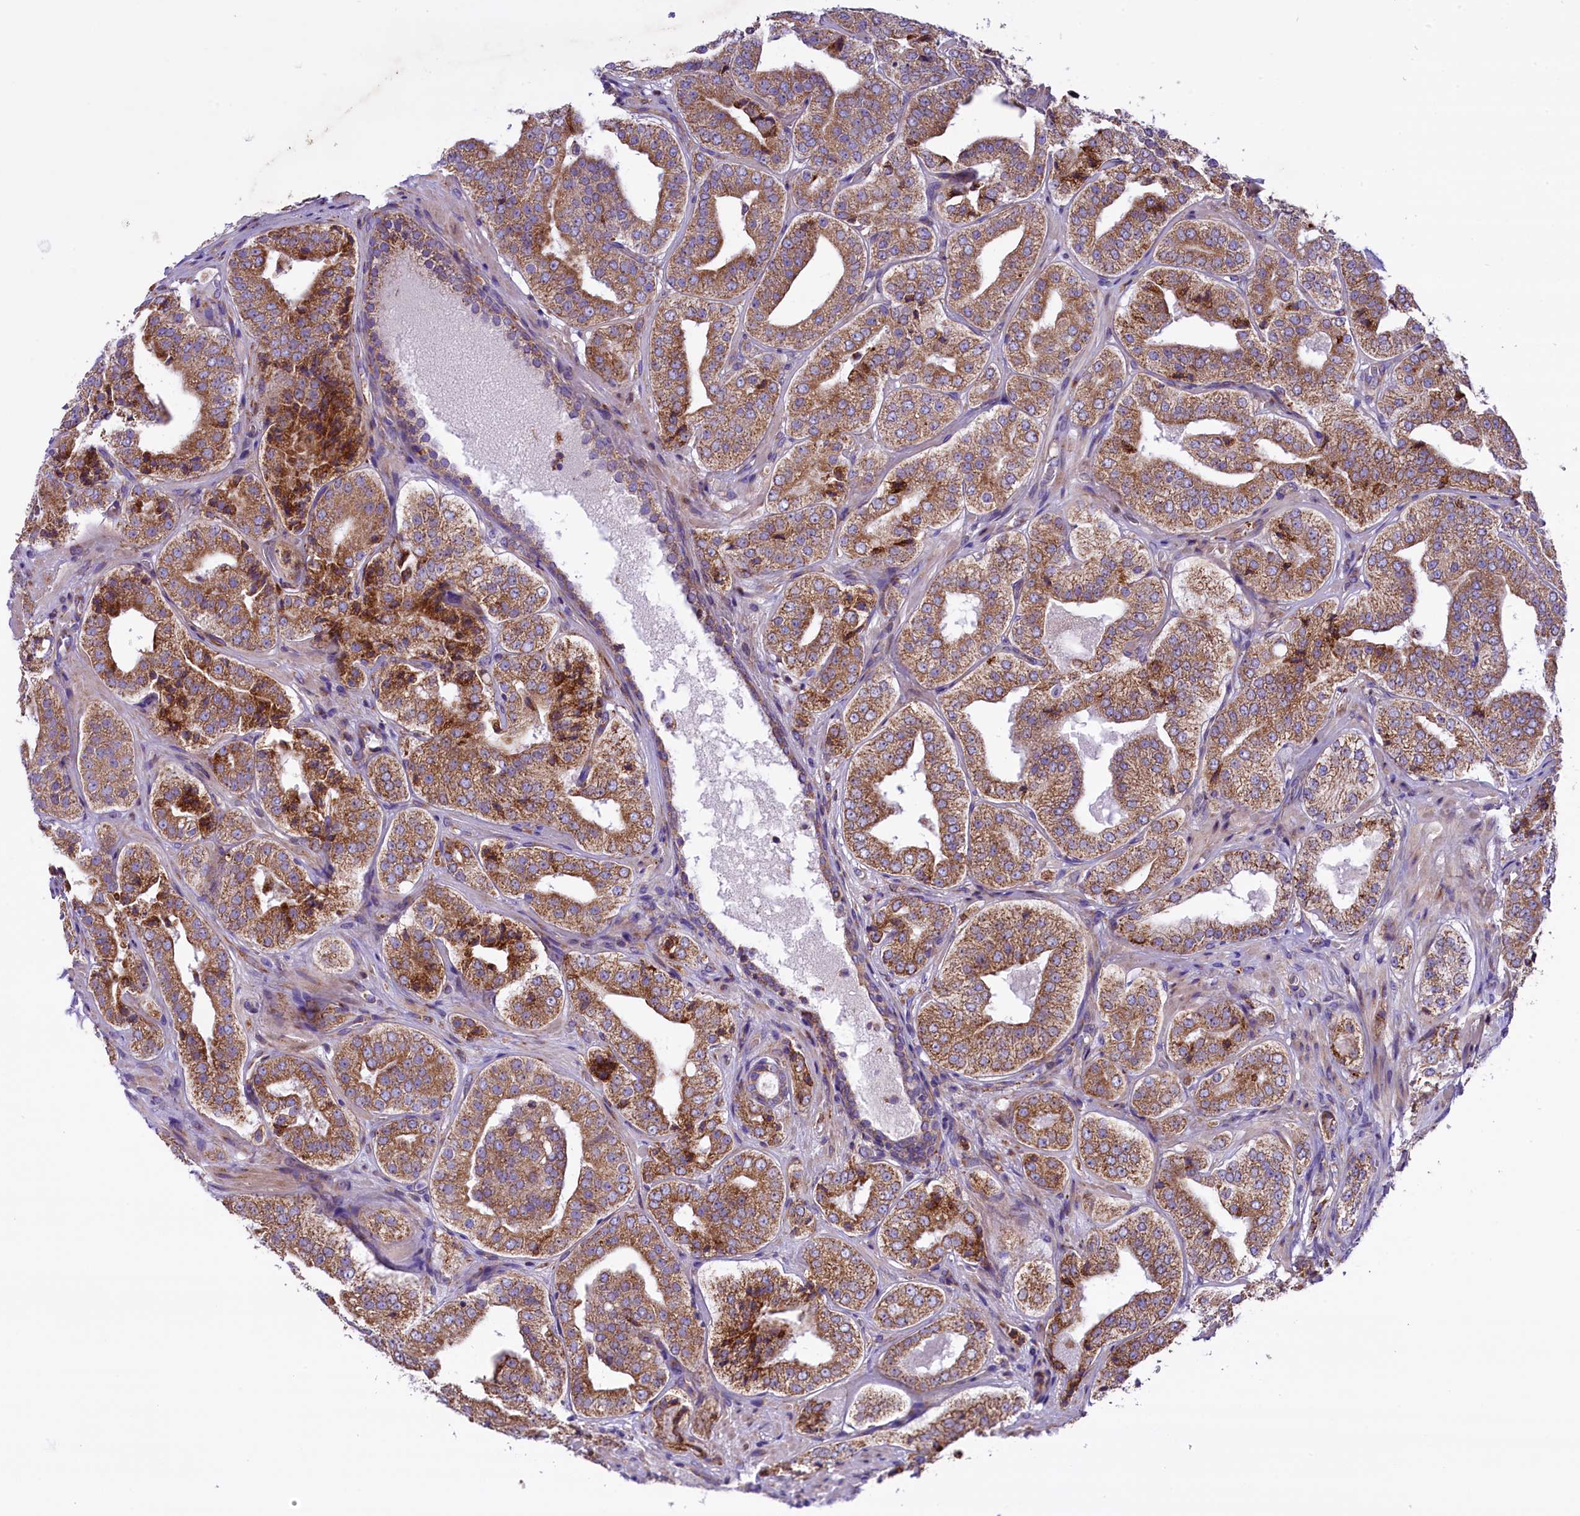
{"staining": {"intensity": "moderate", "quantity": ">75%", "location": "cytoplasmic/membranous"}, "tissue": "prostate cancer", "cell_type": "Tumor cells", "image_type": "cancer", "snomed": [{"axis": "morphology", "description": "Adenocarcinoma, High grade"}, {"axis": "topography", "description": "Prostate"}], "caption": "About >75% of tumor cells in prostate adenocarcinoma (high-grade) demonstrate moderate cytoplasmic/membranous protein staining as visualized by brown immunohistochemical staining.", "gene": "PTPRU", "patient": {"sex": "male", "age": 71}}